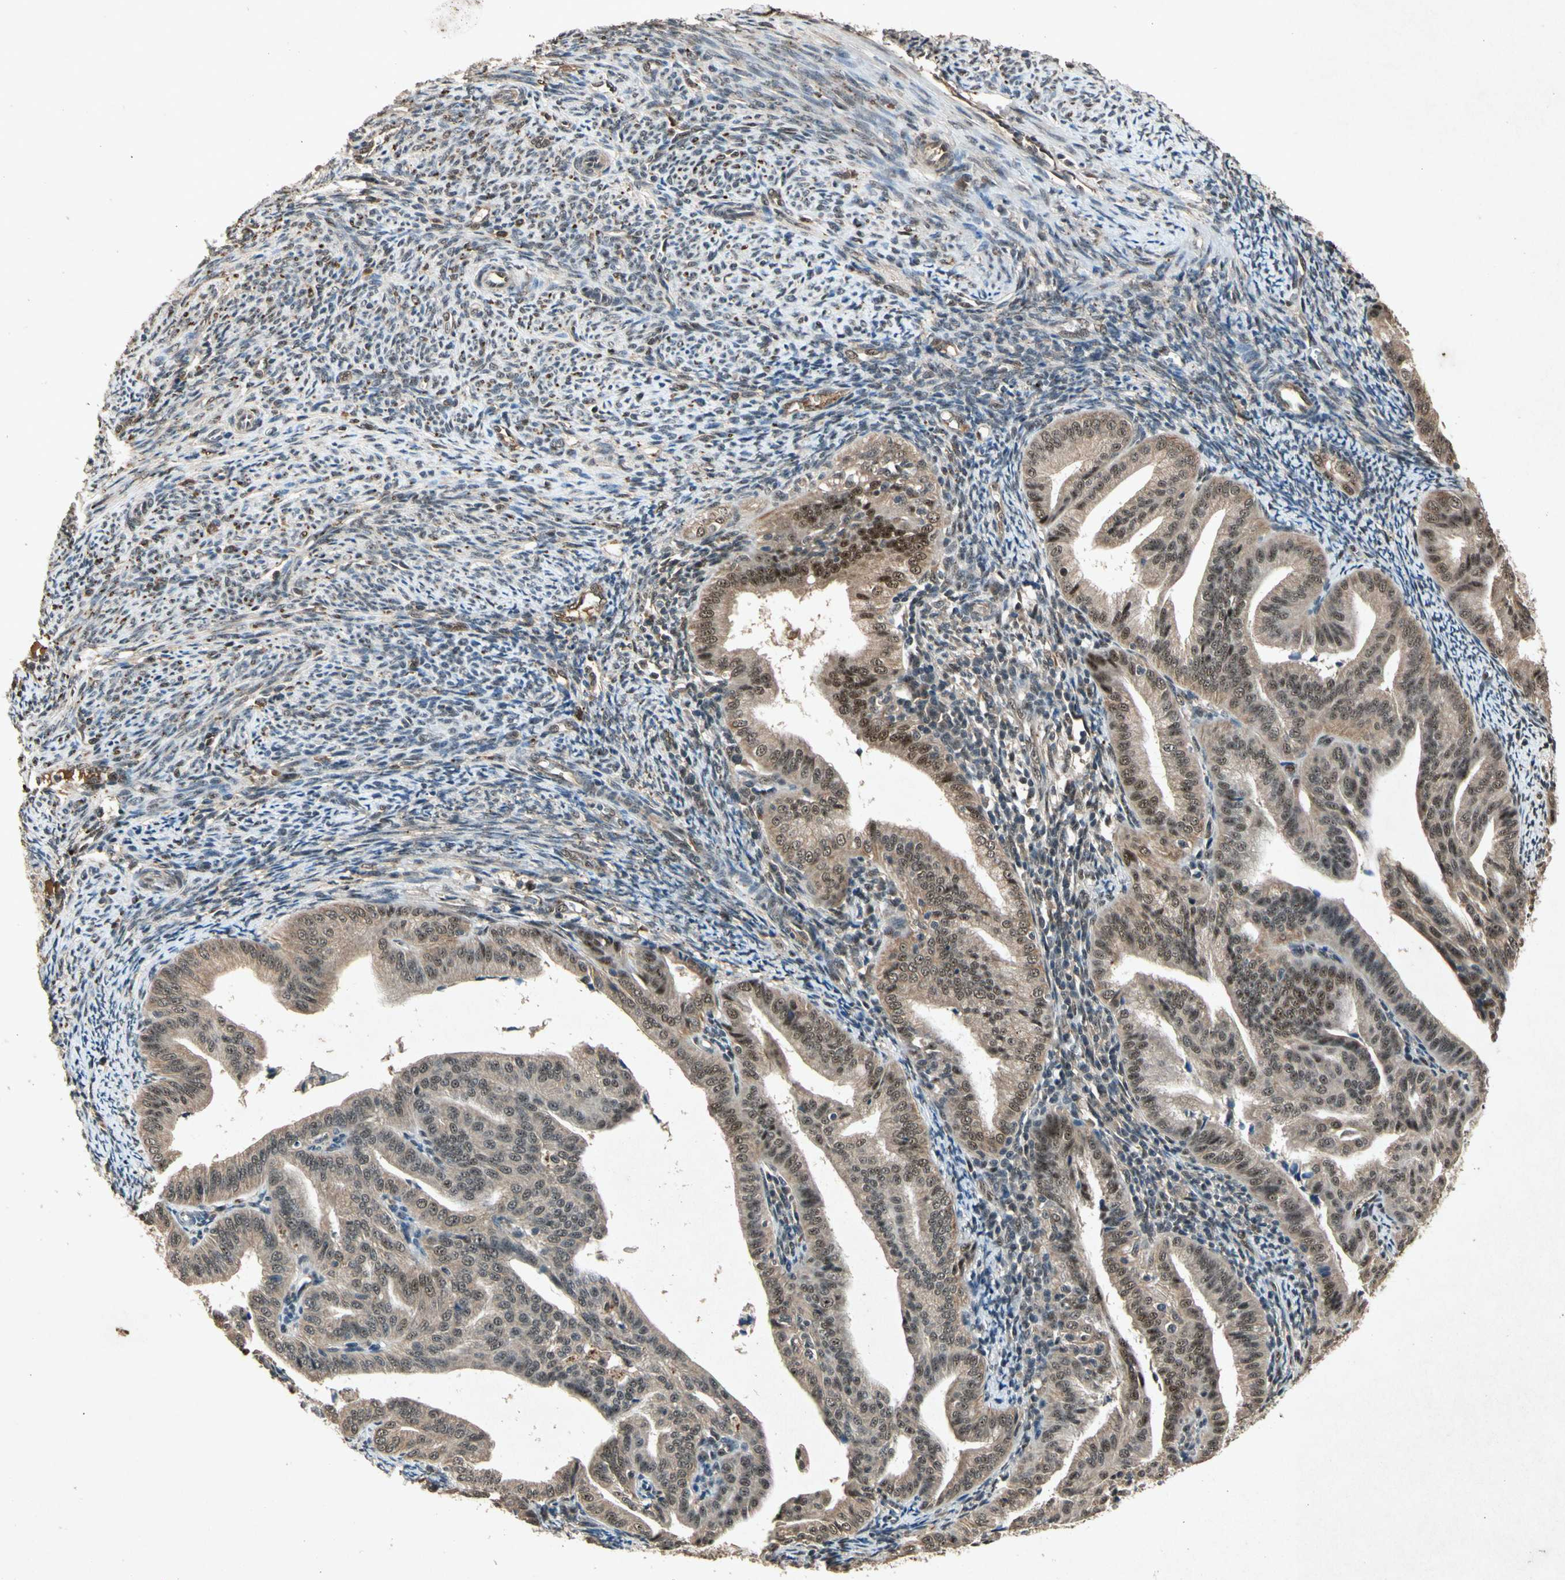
{"staining": {"intensity": "moderate", "quantity": ">75%", "location": "cytoplasmic/membranous,nuclear"}, "tissue": "endometrial cancer", "cell_type": "Tumor cells", "image_type": "cancer", "snomed": [{"axis": "morphology", "description": "Adenocarcinoma, NOS"}, {"axis": "topography", "description": "Endometrium"}], "caption": "Immunohistochemistry (DAB) staining of adenocarcinoma (endometrial) reveals moderate cytoplasmic/membranous and nuclear protein expression in about >75% of tumor cells. The protein of interest is stained brown, and the nuclei are stained in blue (DAB IHC with brightfield microscopy, high magnification).", "gene": "PML", "patient": {"sex": "female", "age": 58}}